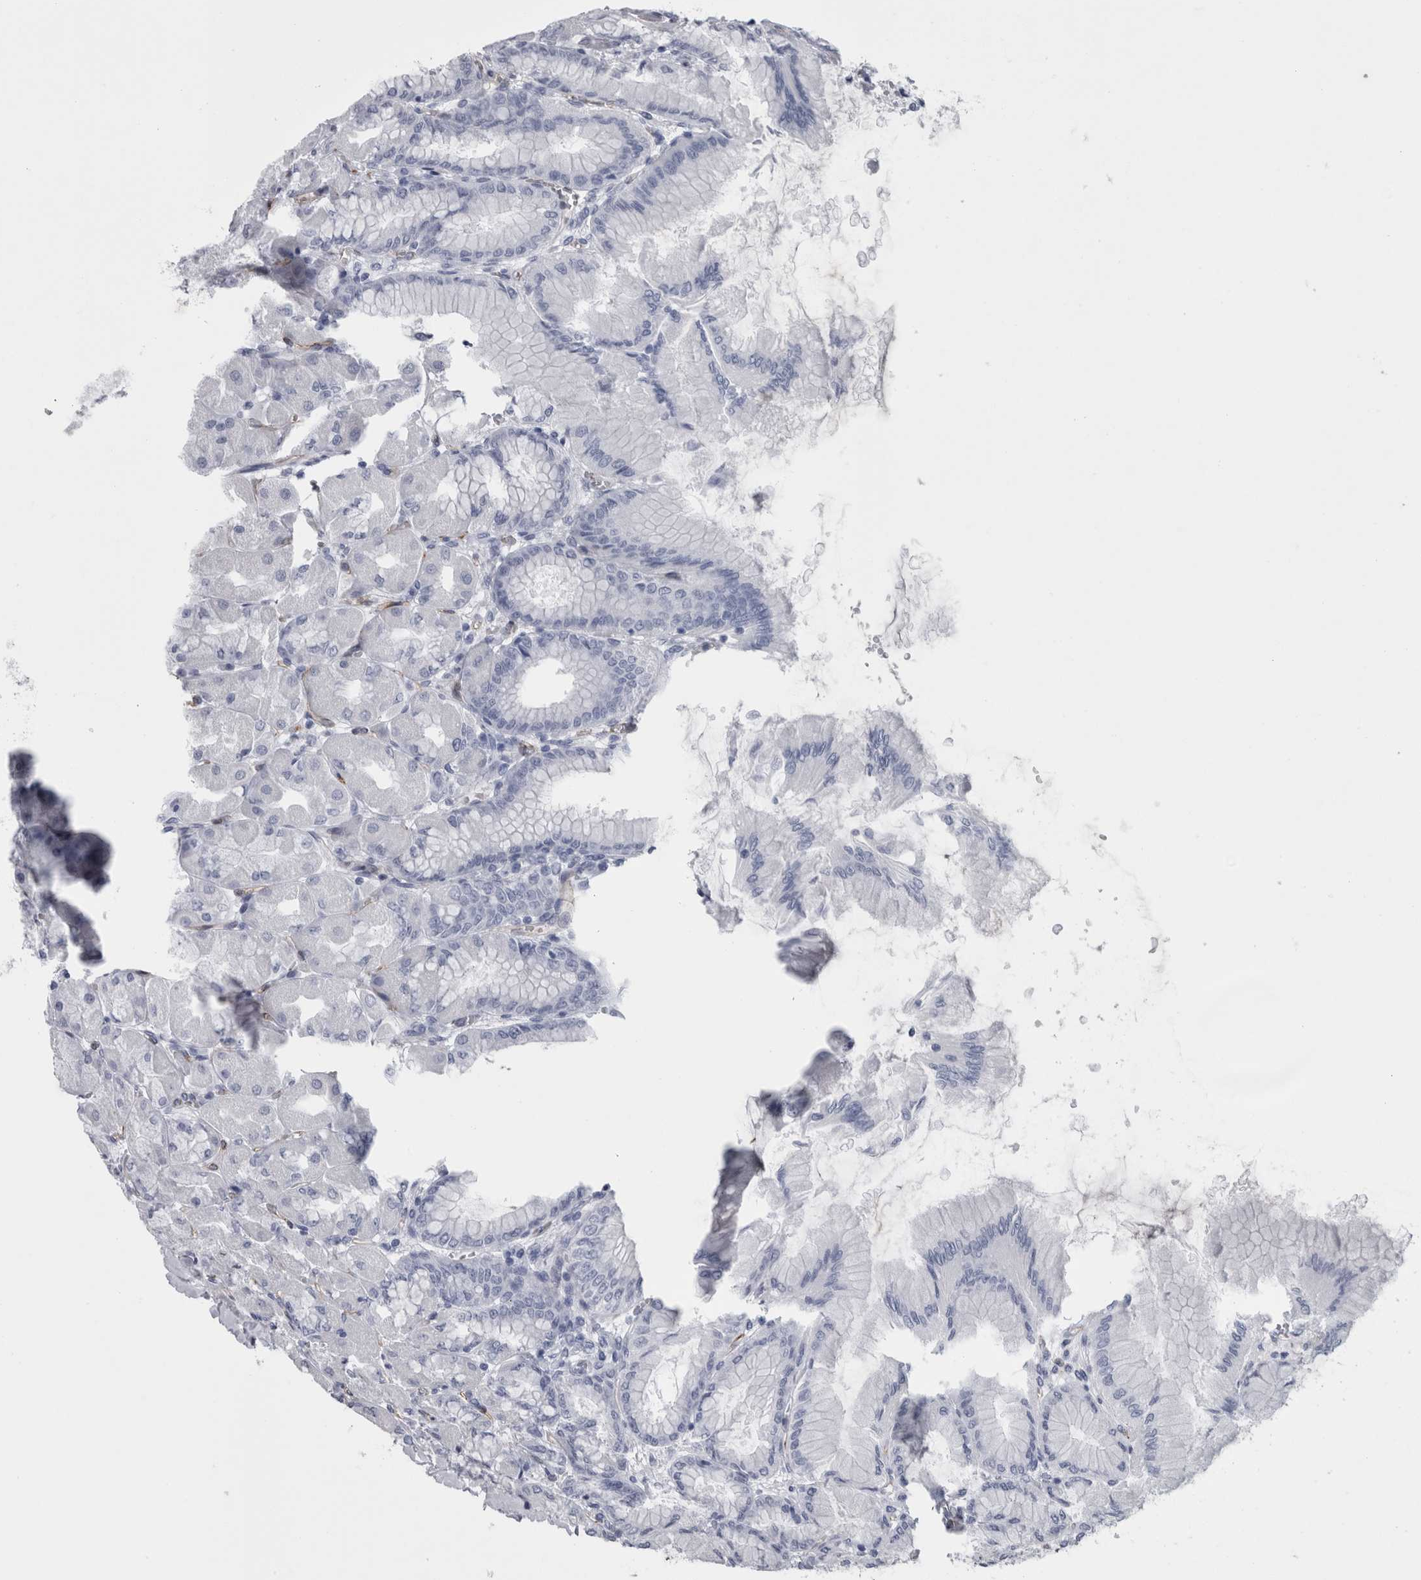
{"staining": {"intensity": "moderate", "quantity": "<25%", "location": "cytoplasmic/membranous"}, "tissue": "stomach", "cell_type": "Glandular cells", "image_type": "normal", "snomed": [{"axis": "morphology", "description": "Normal tissue, NOS"}, {"axis": "topography", "description": "Stomach, upper"}], "caption": "The immunohistochemical stain shows moderate cytoplasmic/membranous staining in glandular cells of unremarkable stomach. (brown staining indicates protein expression, while blue staining denotes nuclei).", "gene": "VWDE", "patient": {"sex": "female", "age": 56}}